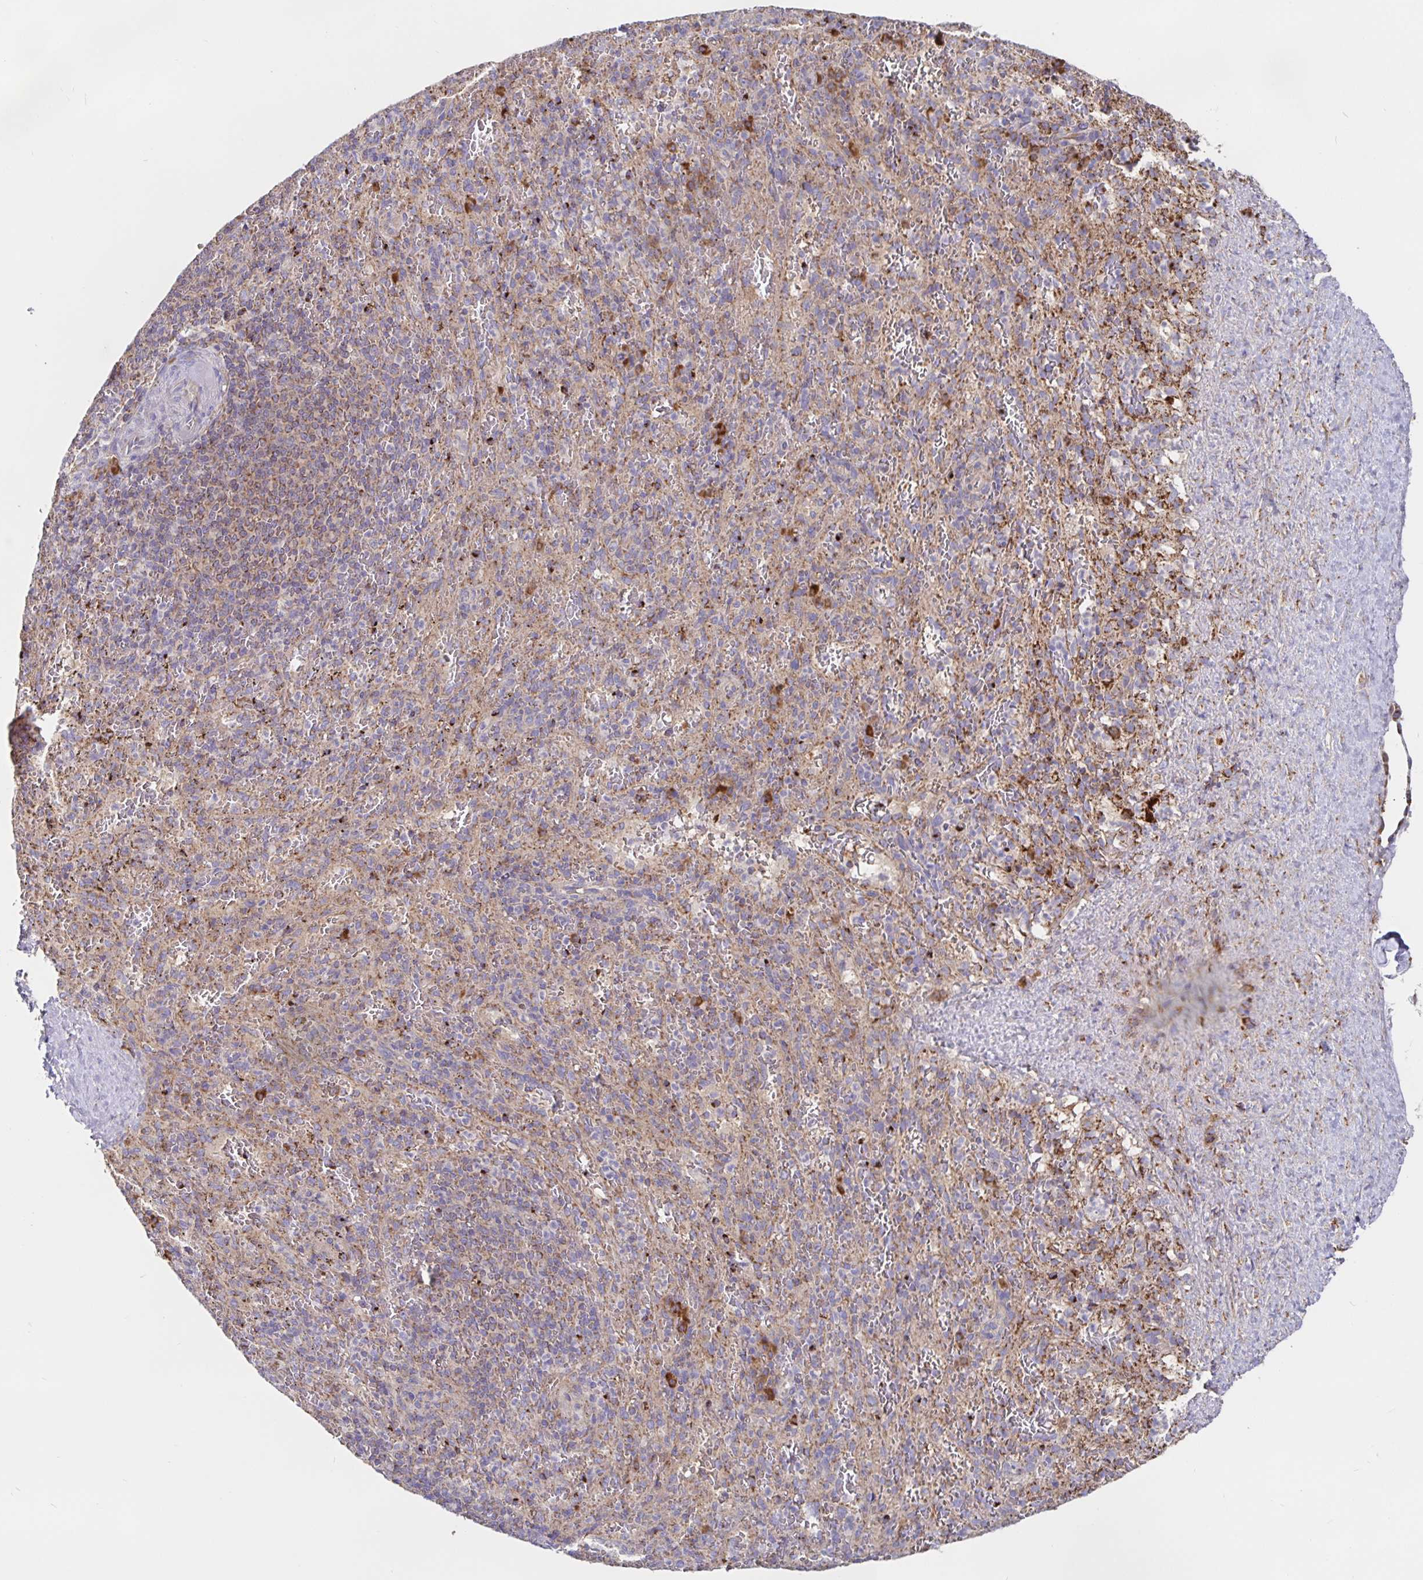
{"staining": {"intensity": "weak", "quantity": "<25%", "location": "cytoplasmic/membranous"}, "tissue": "spleen", "cell_type": "Cells in red pulp", "image_type": "normal", "snomed": [{"axis": "morphology", "description": "Normal tissue, NOS"}, {"axis": "topography", "description": "Spleen"}], "caption": "Immunohistochemistry (IHC) image of benign spleen stained for a protein (brown), which displays no expression in cells in red pulp. (IHC, brightfield microscopy, high magnification).", "gene": "PRDX3", "patient": {"sex": "male", "age": 57}}